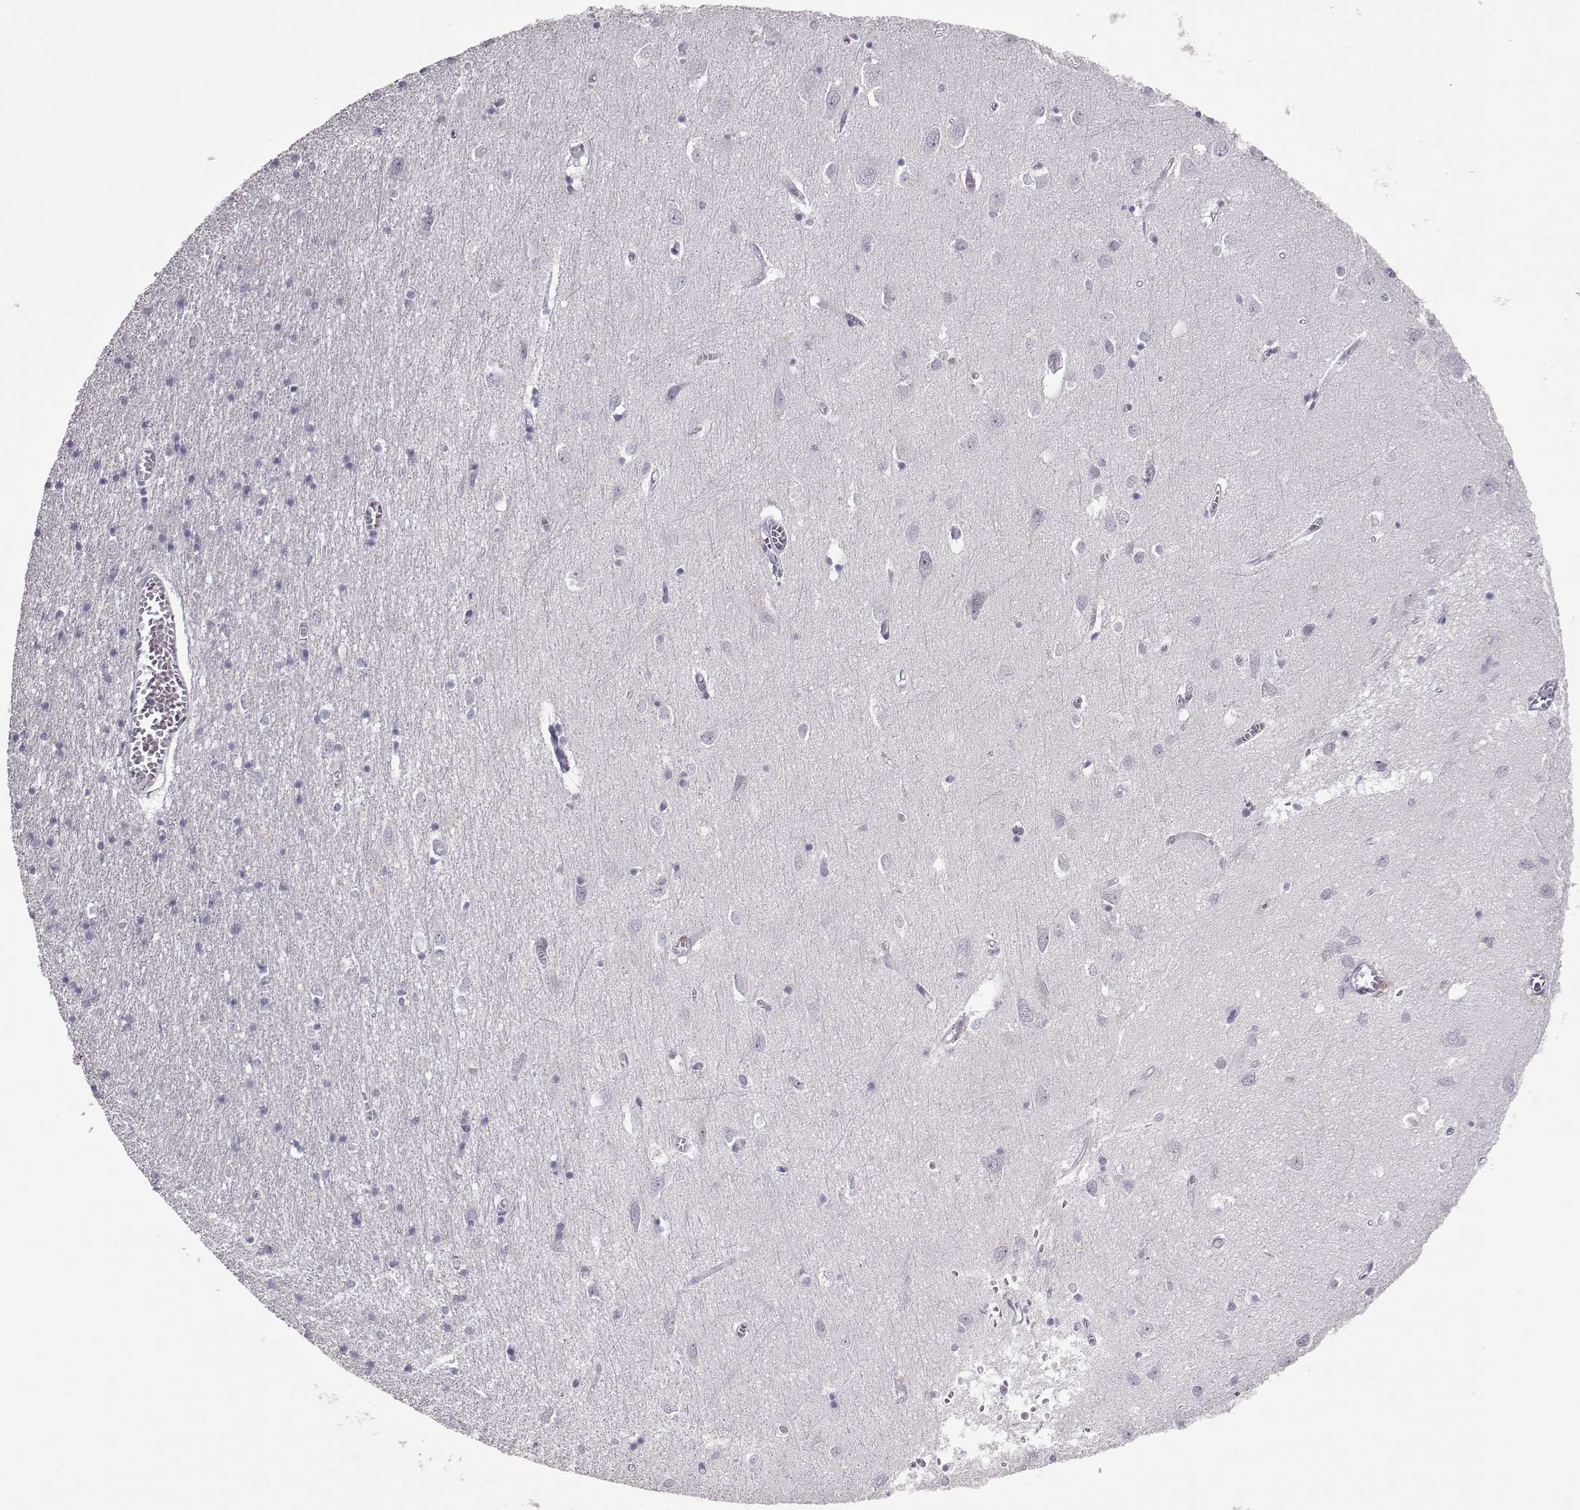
{"staining": {"intensity": "negative", "quantity": "none", "location": "none"}, "tissue": "cerebral cortex", "cell_type": "Endothelial cells", "image_type": "normal", "snomed": [{"axis": "morphology", "description": "Normal tissue, NOS"}, {"axis": "topography", "description": "Cerebral cortex"}], "caption": "Unremarkable cerebral cortex was stained to show a protein in brown. There is no significant positivity in endothelial cells.", "gene": "LAMB3", "patient": {"sex": "male", "age": 70}}